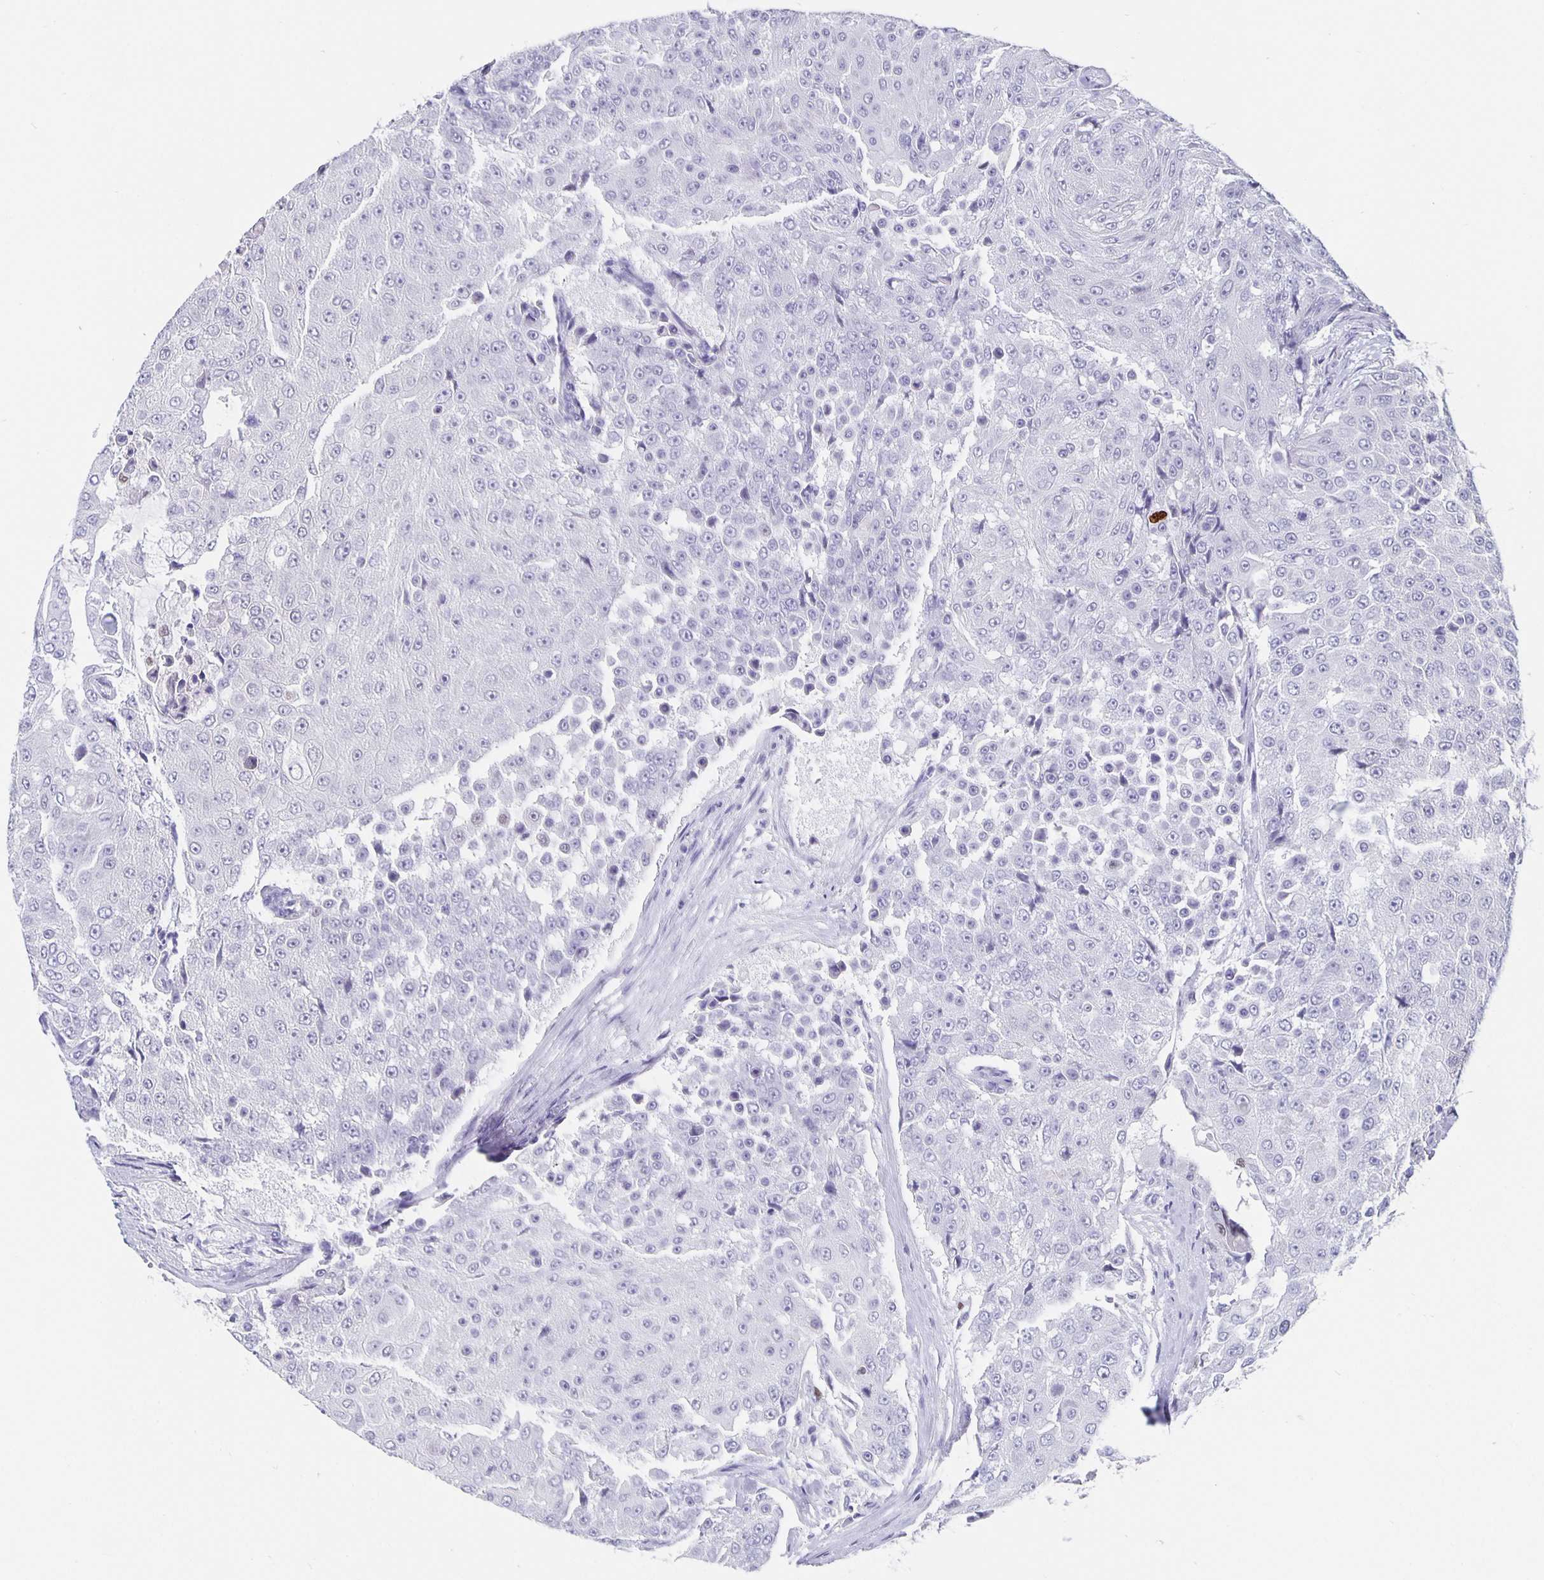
{"staining": {"intensity": "negative", "quantity": "none", "location": "none"}, "tissue": "urothelial cancer", "cell_type": "Tumor cells", "image_type": "cancer", "snomed": [{"axis": "morphology", "description": "Urothelial carcinoma, High grade"}, {"axis": "topography", "description": "Urinary bladder"}], "caption": "The image shows no staining of tumor cells in urothelial cancer.", "gene": "SATB2", "patient": {"sex": "female", "age": 63}}